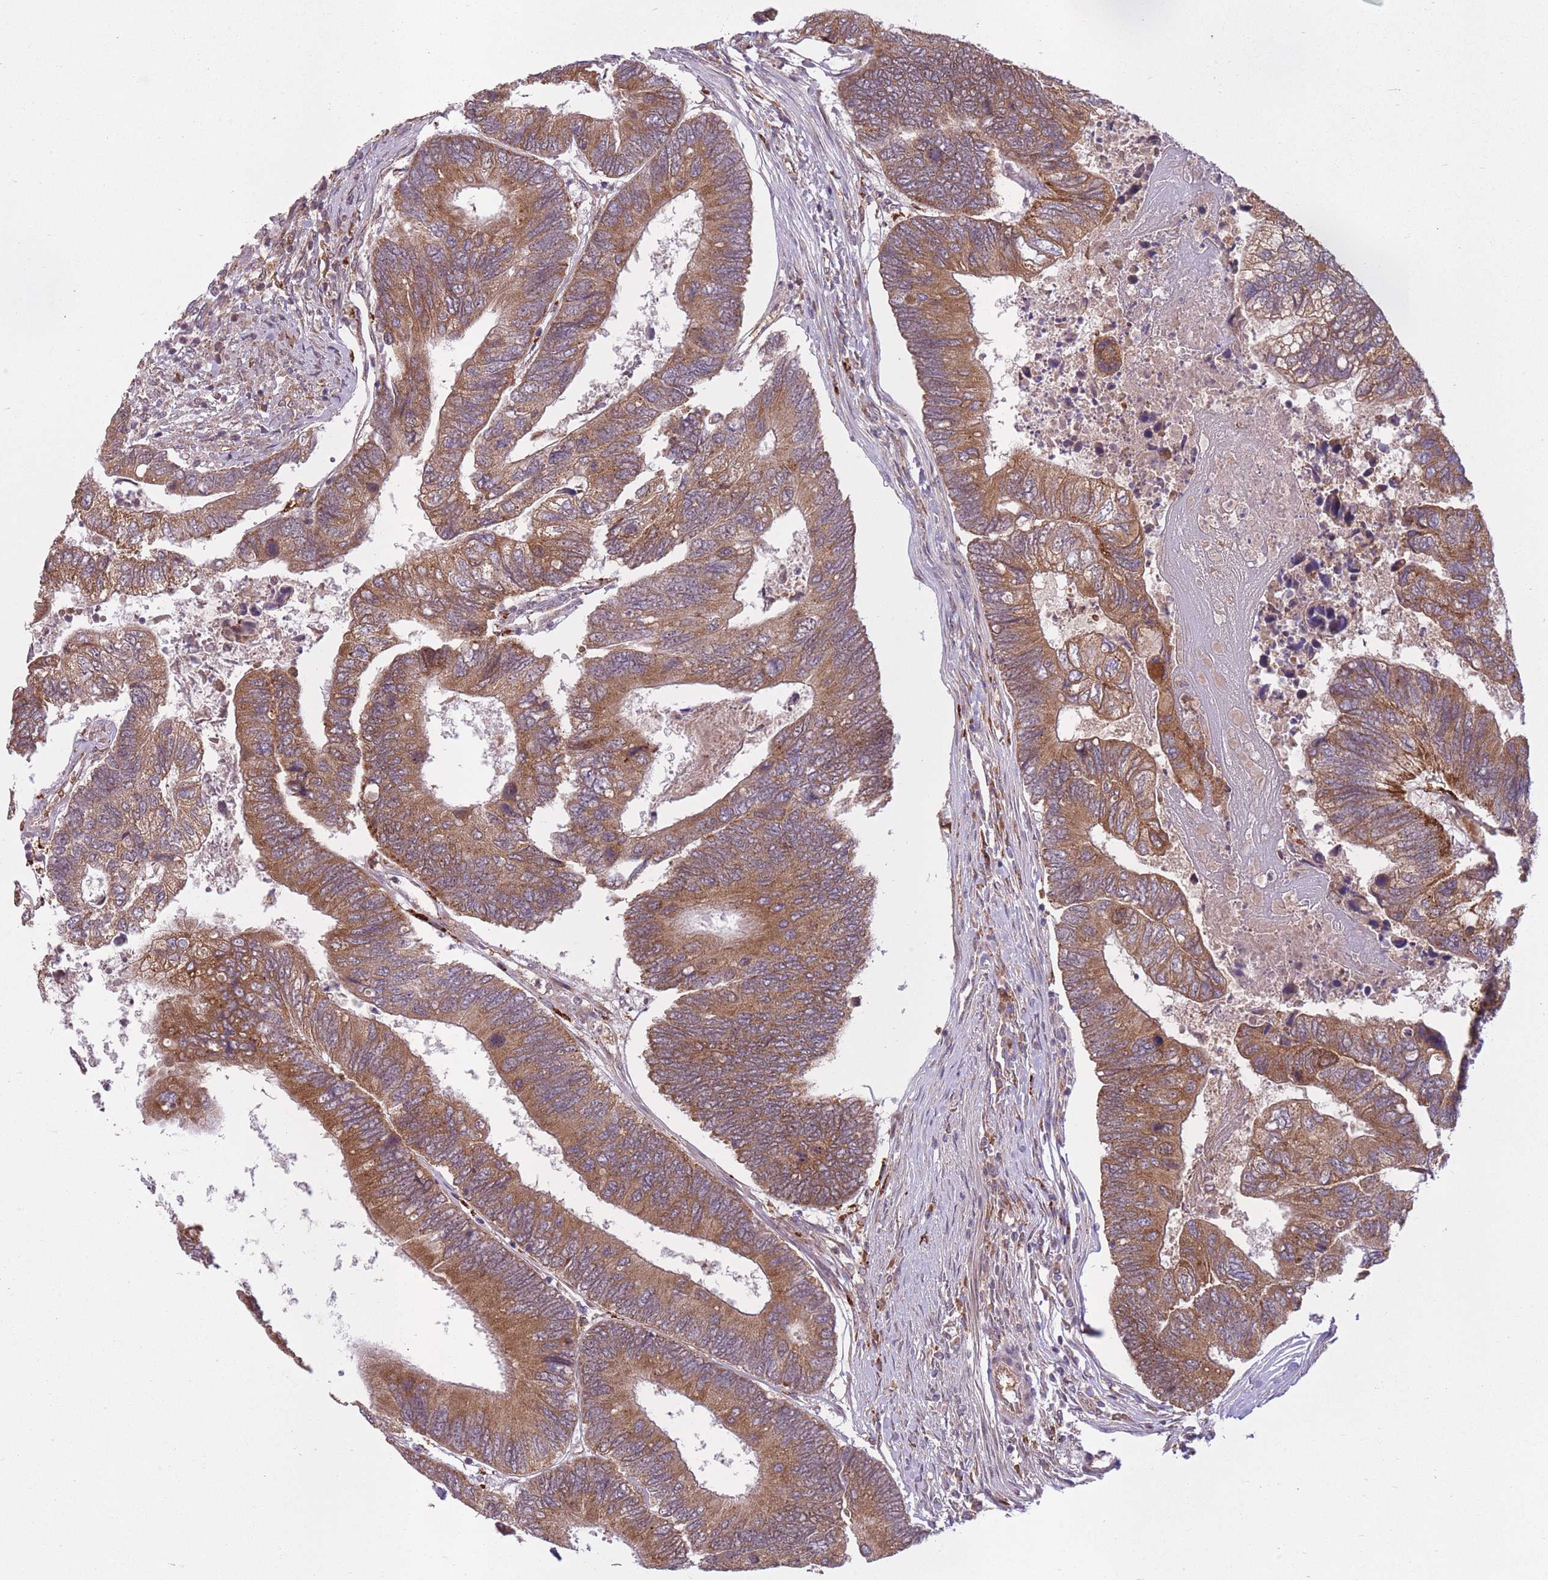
{"staining": {"intensity": "moderate", "quantity": ">75%", "location": "cytoplasmic/membranous"}, "tissue": "colorectal cancer", "cell_type": "Tumor cells", "image_type": "cancer", "snomed": [{"axis": "morphology", "description": "Adenocarcinoma, NOS"}, {"axis": "topography", "description": "Colon"}], "caption": "Colorectal cancer (adenocarcinoma) was stained to show a protein in brown. There is medium levels of moderate cytoplasmic/membranous positivity in approximately >75% of tumor cells. Using DAB (3,3'-diaminobenzidine) (brown) and hematoxylin (blue) stains, captured at high magnification using brightfield microscopy.", "gene": "POLR3F", "patient": {"sex": "female", "age": 67}}